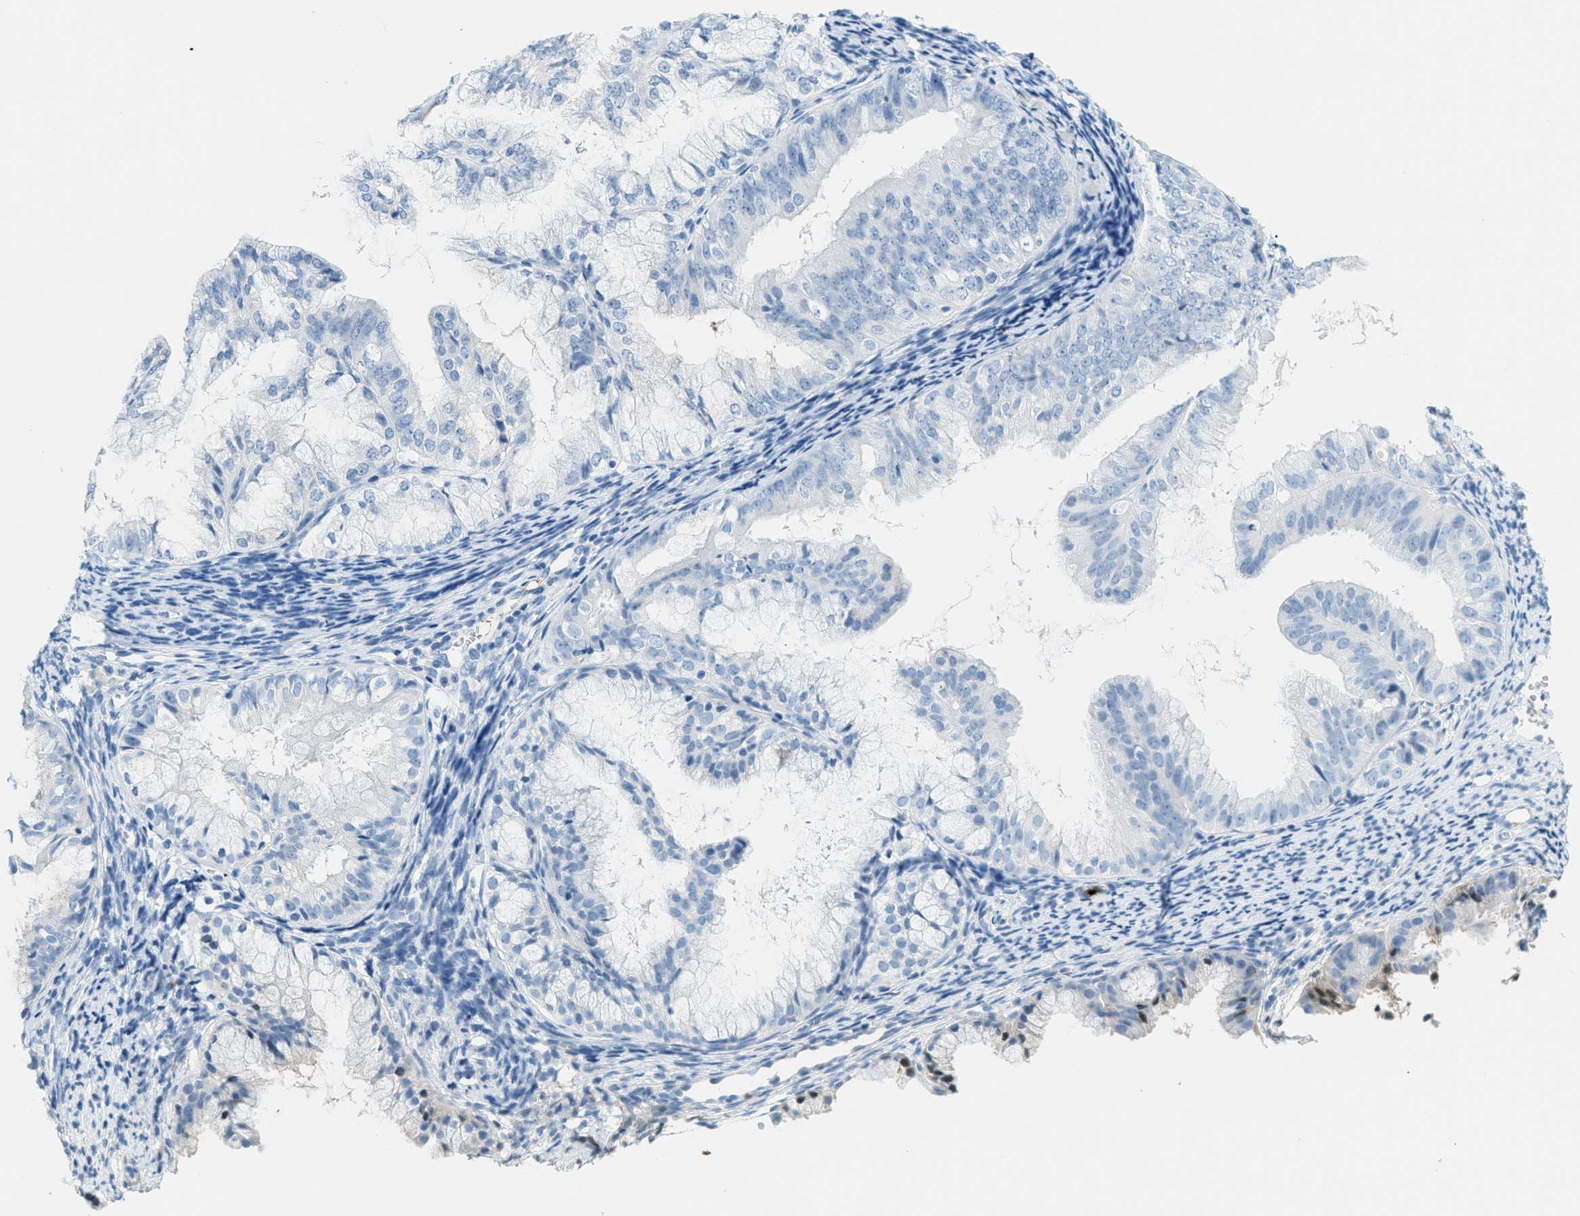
{"staining": {"intensity": "negative", "quantity": "none", "location": "none"}, "tissue": "endometrial cancer", "cell_type": "Tumor cells", "image_type": "cancer", "snomed": [{"axis": "morphology", "description": "Adenocarcinoma, NOS"}, {"axis": "topography", "description": "Endometrium"}], "caption": "Tumor cells show no significant protein expression in adenocarcinoma (endometrial). Brightfield microscopy of IHC stained with DAB (brown) and hematoxylin (blue), captured at high magnification.", "gene": "PPBP", "patient": {"sex": "female", "age": 63}}